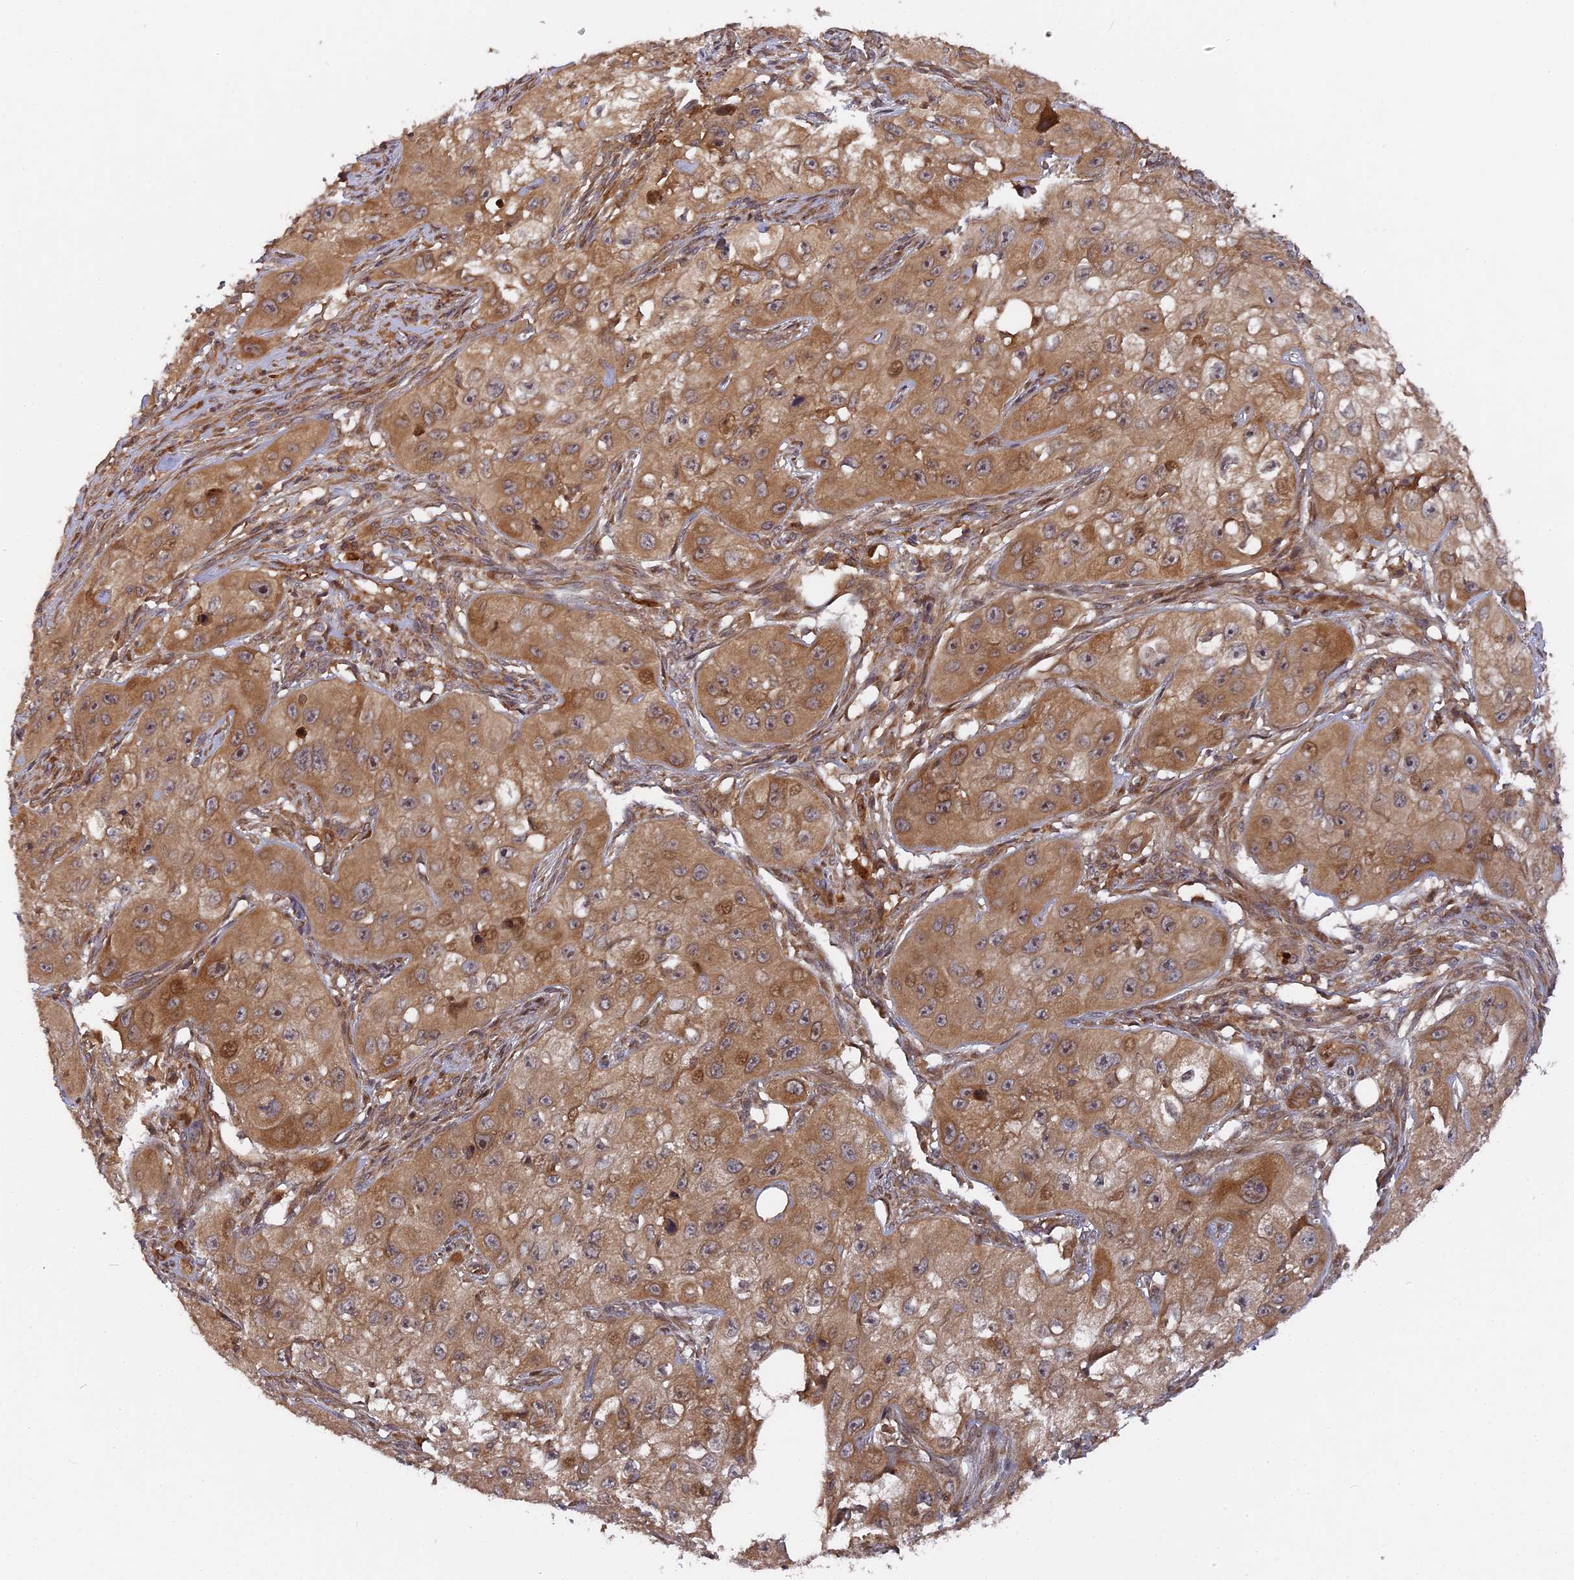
{"staining": {"intensity": "moderate", "quantity": ">75%", "location": "cytoplasmic/membranous"}, "tissue": "skin cancer", "cell_type": "Tumor cells", "image_type": "cancer", "snomed": [{"axis": "morphology", "description": "Squamous cell carcinoma, NOS"}, {"axis": "topography", "description": "Skin"}, {"axis": "topography", "description": "Subcutis"}], "caption": "Protein staining demonstrates moderate cytoplasmic/membranous staining in approximately >75% of tumor cells in skin squamous cell carcinoma.", "gene": "TMUB2", "patient": {"sex": "male", "age": 73}}